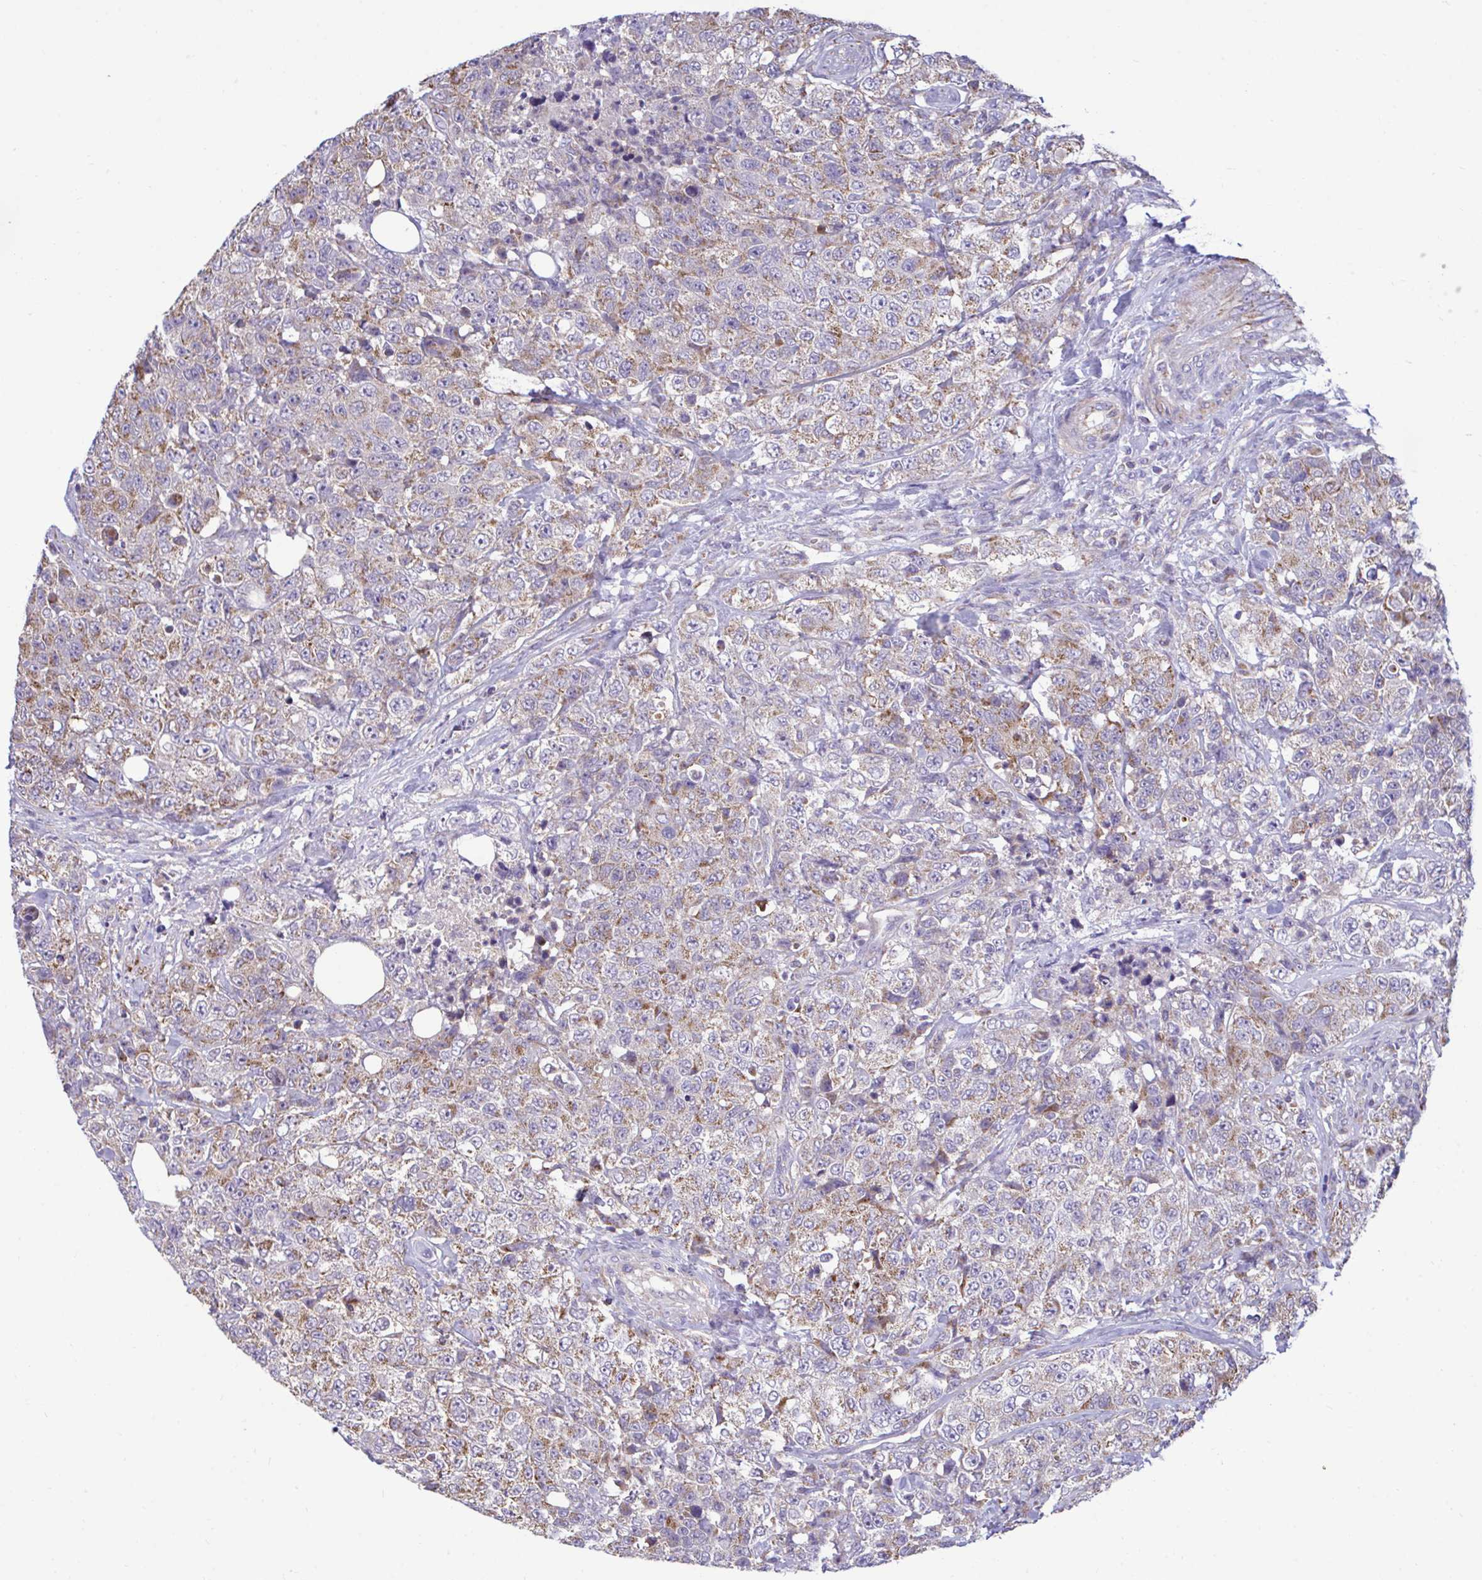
{"staining": {"intensity": "moderate", "quantity": ">75%", "location": "cytoplasmic/membranous"}, "tissue": "urothelial cancer", "cell_type": "Tumor cells", "image_type": "cancer", "snomed": [{"axis": "morphology", "description": "Urothelial carcinoma, High grade"}, {"axis": "topography", "description": "Urinary bladder"}], "caption": "Urothelial cancer stained with DAB IHC demonstrates medium levels of moderate cytoplasmic/membranous positivity in approximately >75% of tumor cells. Ihc stains the protein in brown and the nuclei are stained blue.", "gene": "SARS2", "patient": {"sex": "female", "age": 78}}